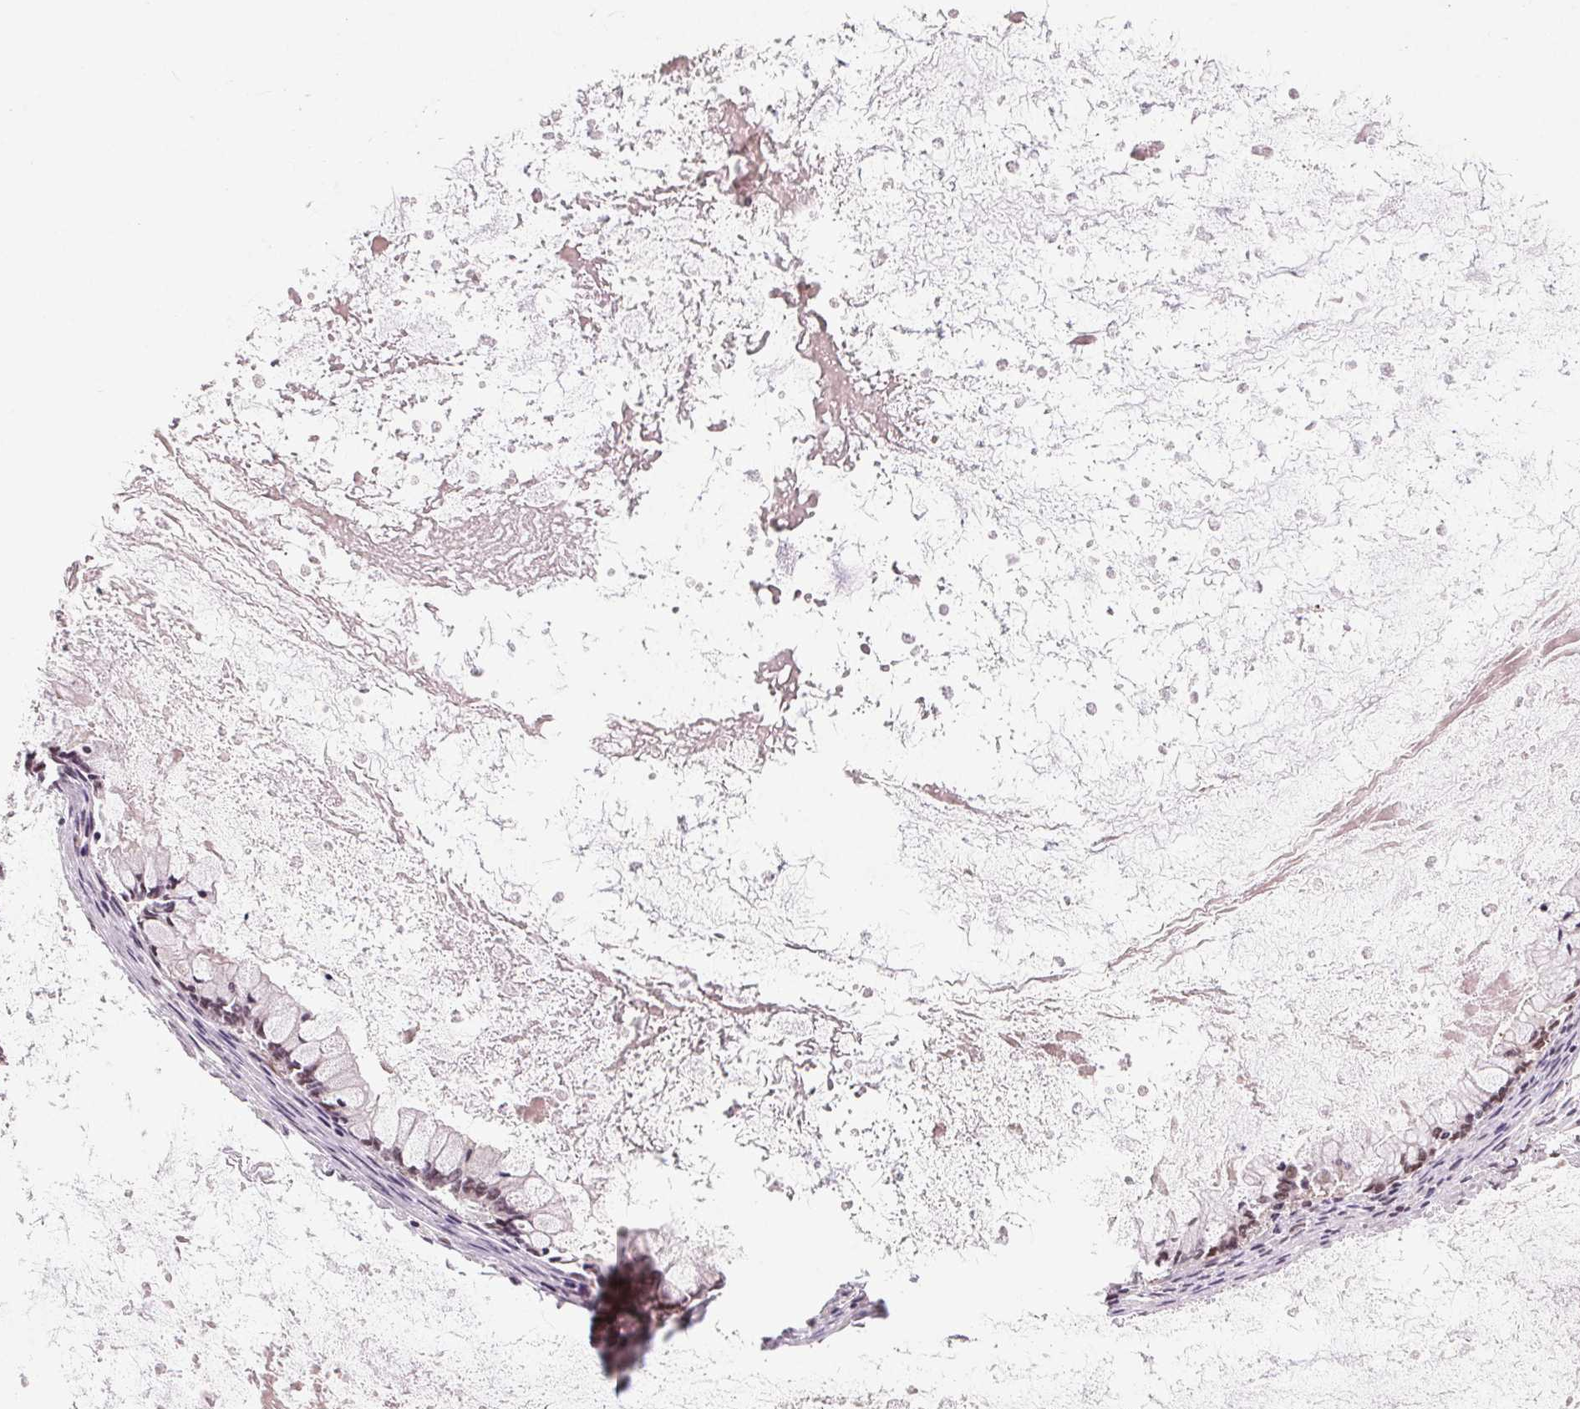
{"staining": {"intensity": "weak", "quantity": "<25%", "location": "nuclear"}, "tissue": "ovarian cancer", "cell_type": "Tumor cells", "image_type": "cancer", "snomed": [{"axis": "morphology", "description": "Cystadenocarcinoma, mucinous, NOS"}, {"axis": "topography", "description": "Ovary"}], "caption": "An immunohistochemistry histopathology image of ovarian cancer (mucinous cystadenocarcinoma) is shown. There is no staining in tumor cells of ovarian cancer (mucinous cystadenocarcinoma).", "gene": "CD2BP2", "patient": {"sex": "female", "age": 67}}